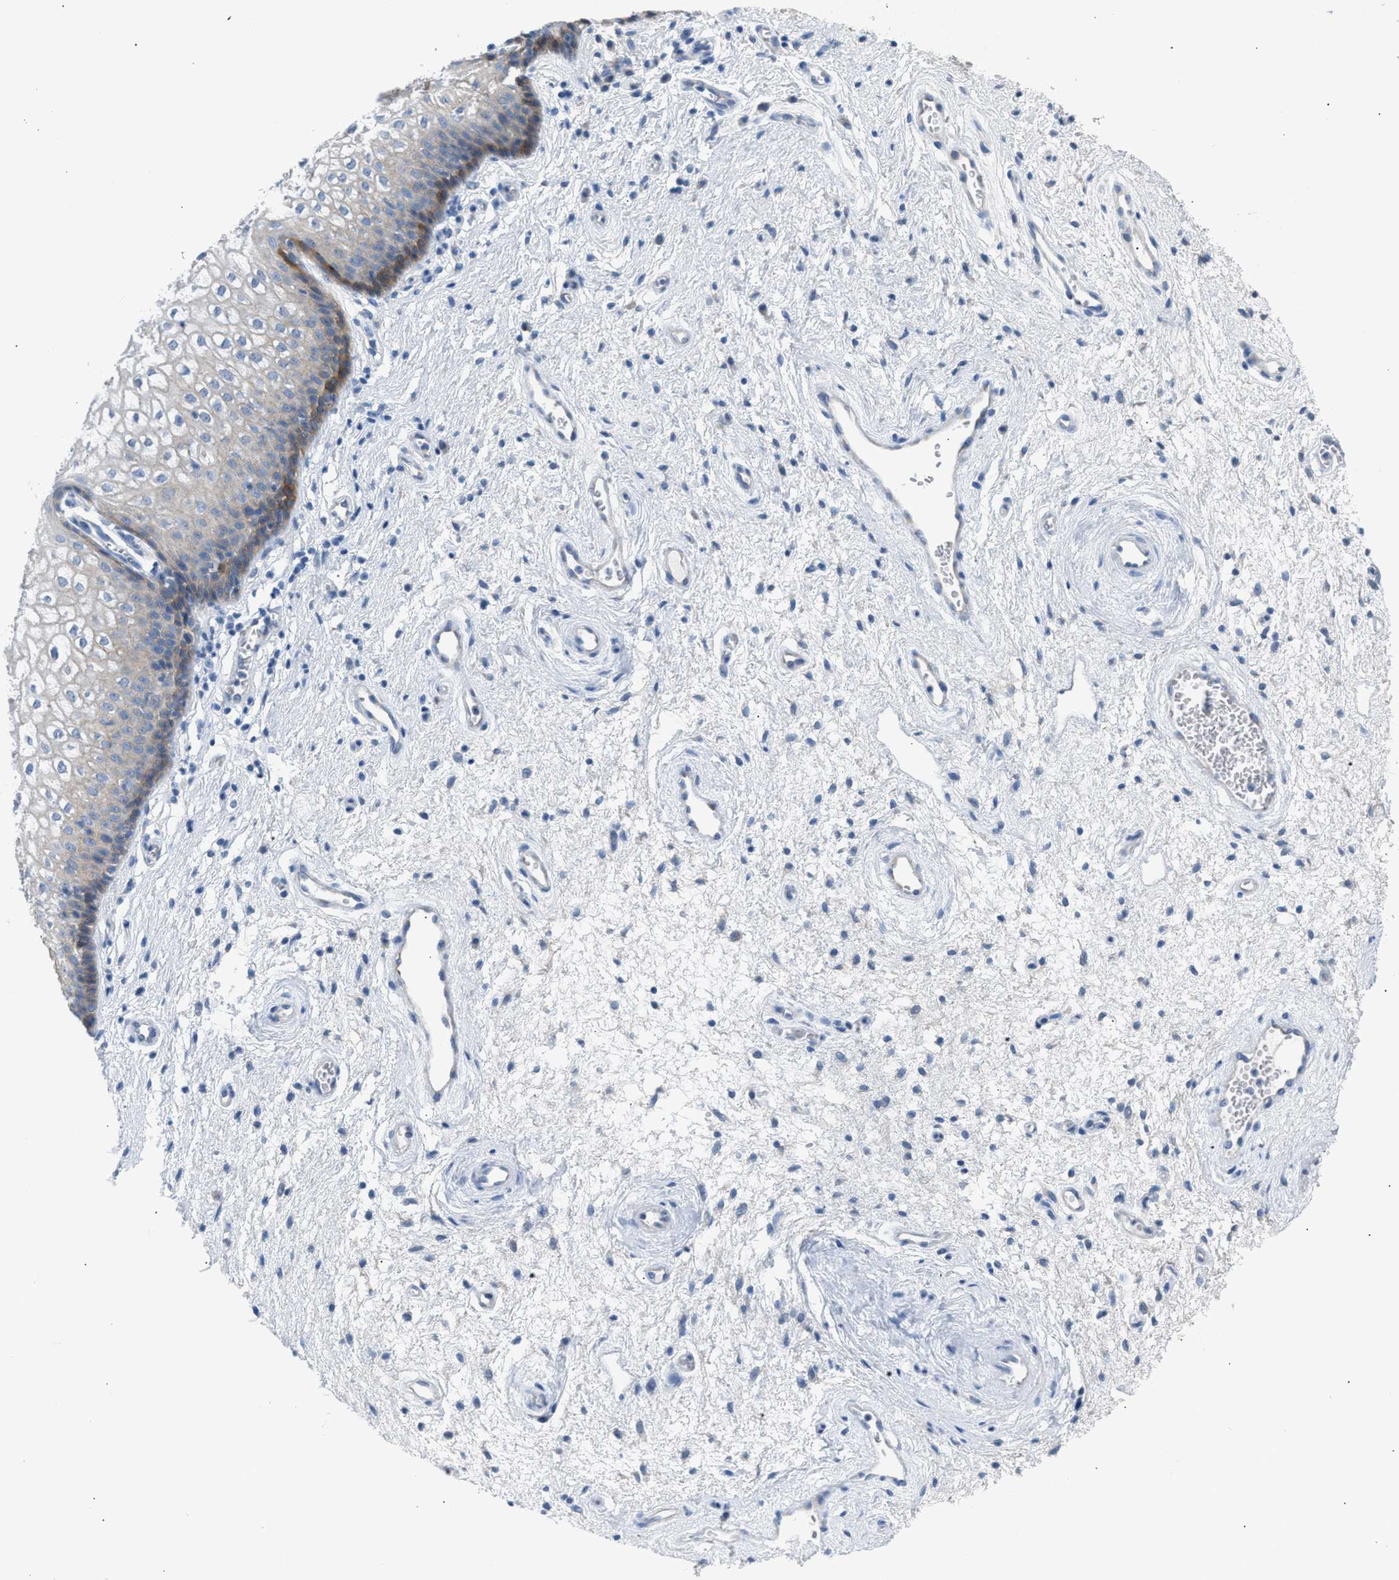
{"staining": {"intensity": "moderate", "quantity": "<25%", "location": "cytoplasmic/membranous"}, "tissue": "vagina", "cell_type": "Squamous epithelial cells", "image_type": "normal", "snomed": [{"axis": "morphology", "description": "Normal tissue, NOS"}, {"axis": "topography", "description": "Vagina"}], "caption": "Immunohistochemical staining of normal human vagina reveals moderate cytoplasmic/membranous protein expression in approximately <25% of squamous epithelial cells.", "gene": "ERBB2", "patient": {"sex": "female", "age": 34}}